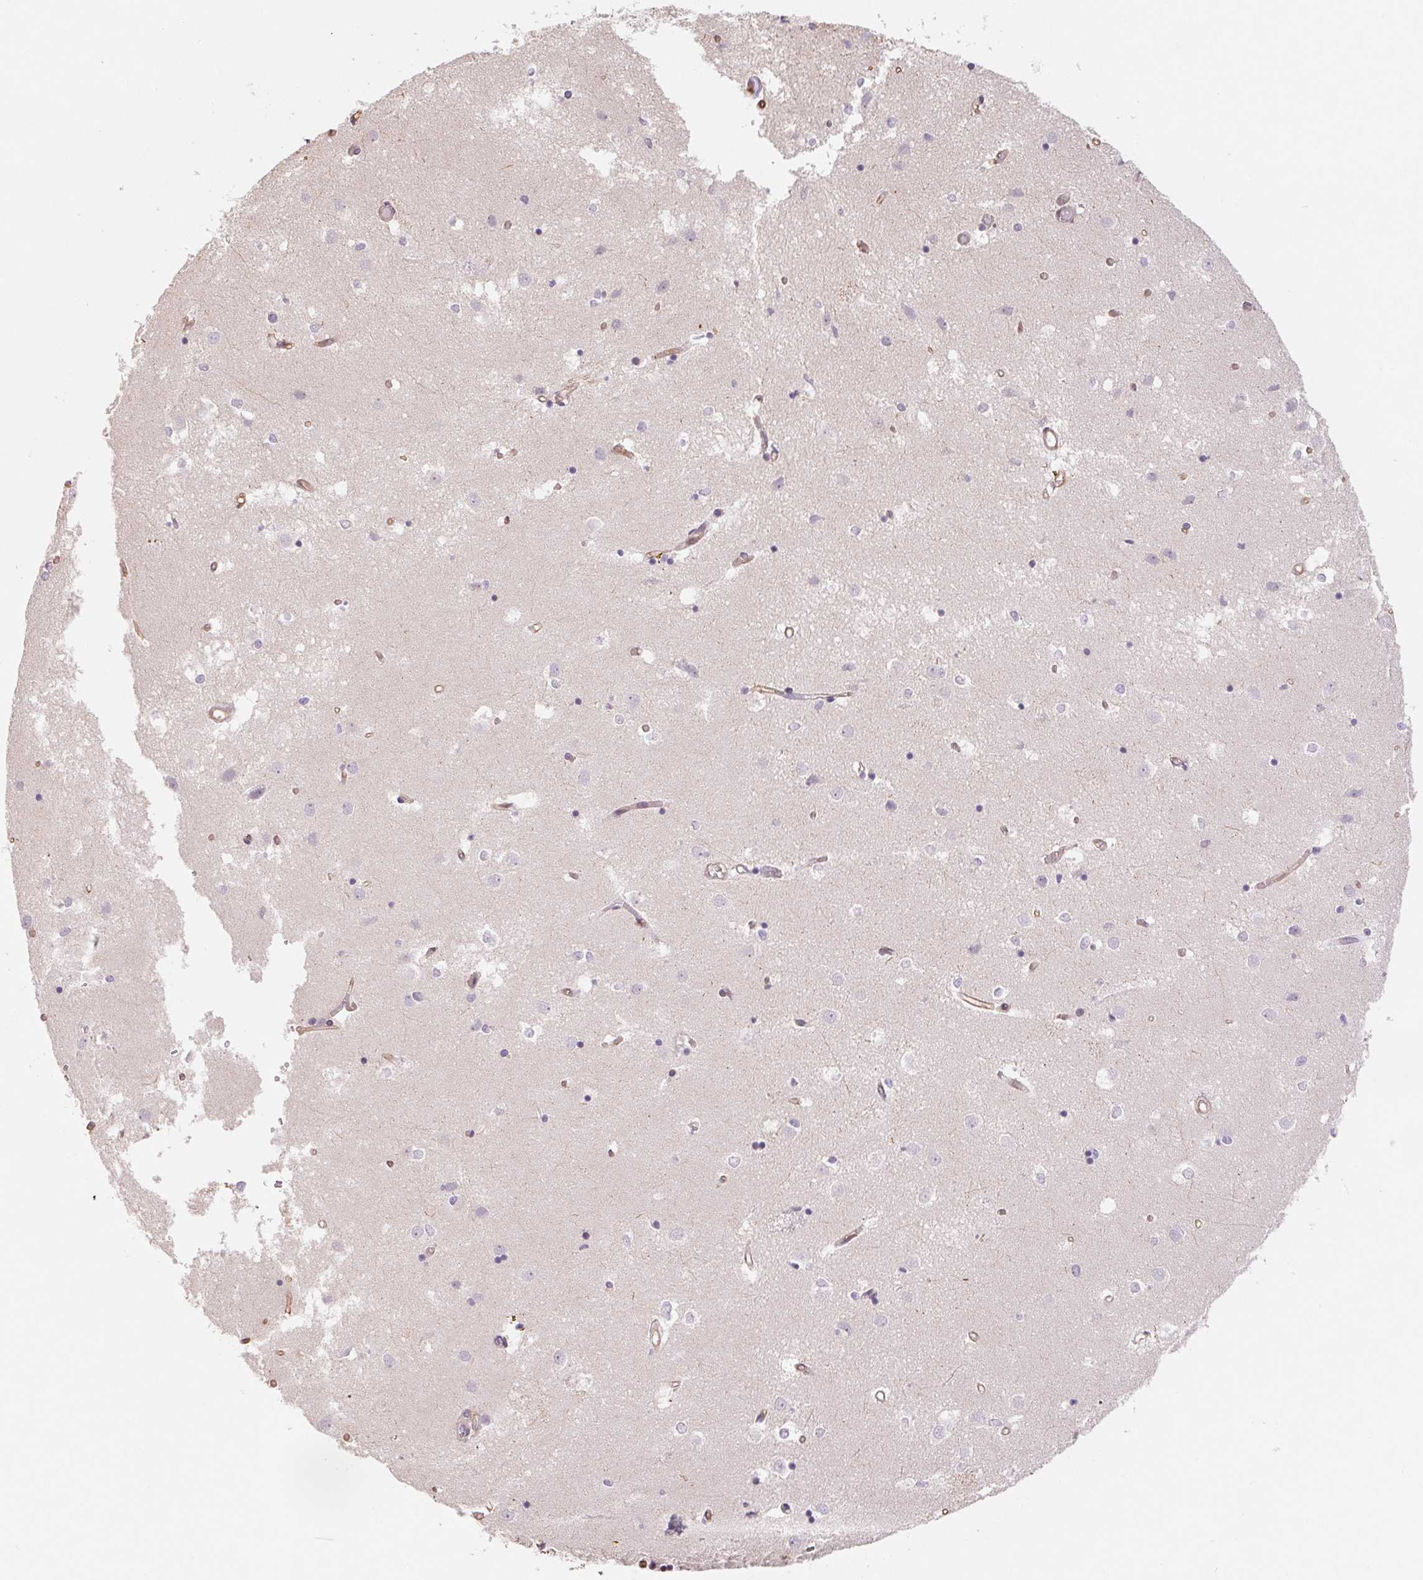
{"staining": {"intensity": "negative", "quantity": "none", "location": "none"}, "tissue": "caudate", "cell_type": "Glial cells", "image_type": "normal", "snomed": [{"axis": "morphology", "description": "Normal tissue, NOS"}, {"axis": "topography", "description": "Lateral ventricle wall"}], "caption": "A micrograph of caudate stained for a protein shows no brown staining in glial cells.", "gene": "ANKRD13B", "patient": {"sex": "male", "age": 54}}